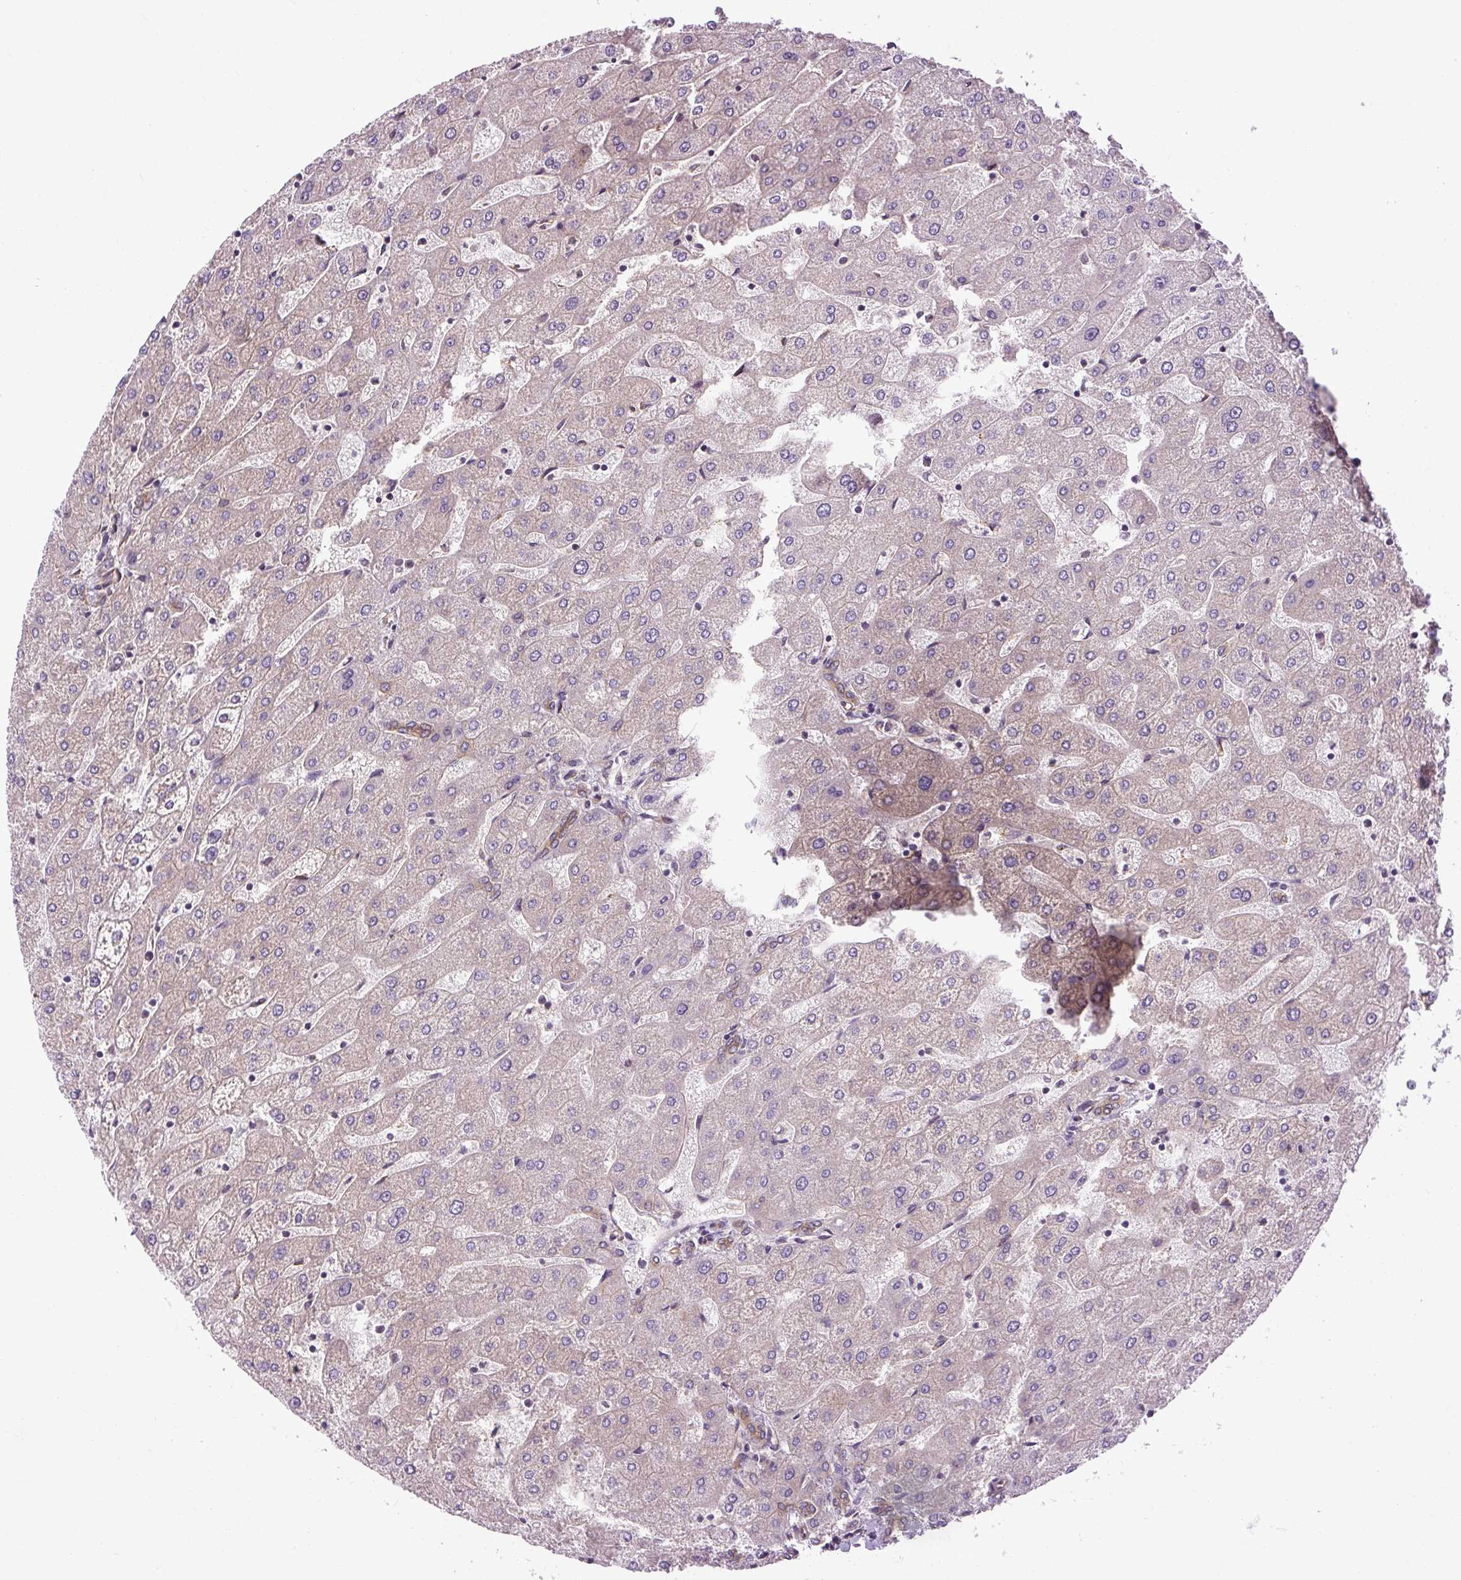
{"staining": {"intensity": "moderate", "quantity": ">75%", "location": "cytoplasmic/membranous"}, "tissue": "liver", "cell_type": "Cholangiocytes", "image_type": "normal", "snomed": [{"axis": "morphology", "description": "Normal tissue, NOS"}, {"axis": "topography", "description": "Liver"}], "caption": "Immunohistochemical staining of benign human liver reveals >75% levels of moderate cytoplasmic/membranous protein expression in approximately >75% of cholangiocytes.", "gene": "CCDC93", "patient": {"sex": "male", "age": 67}}